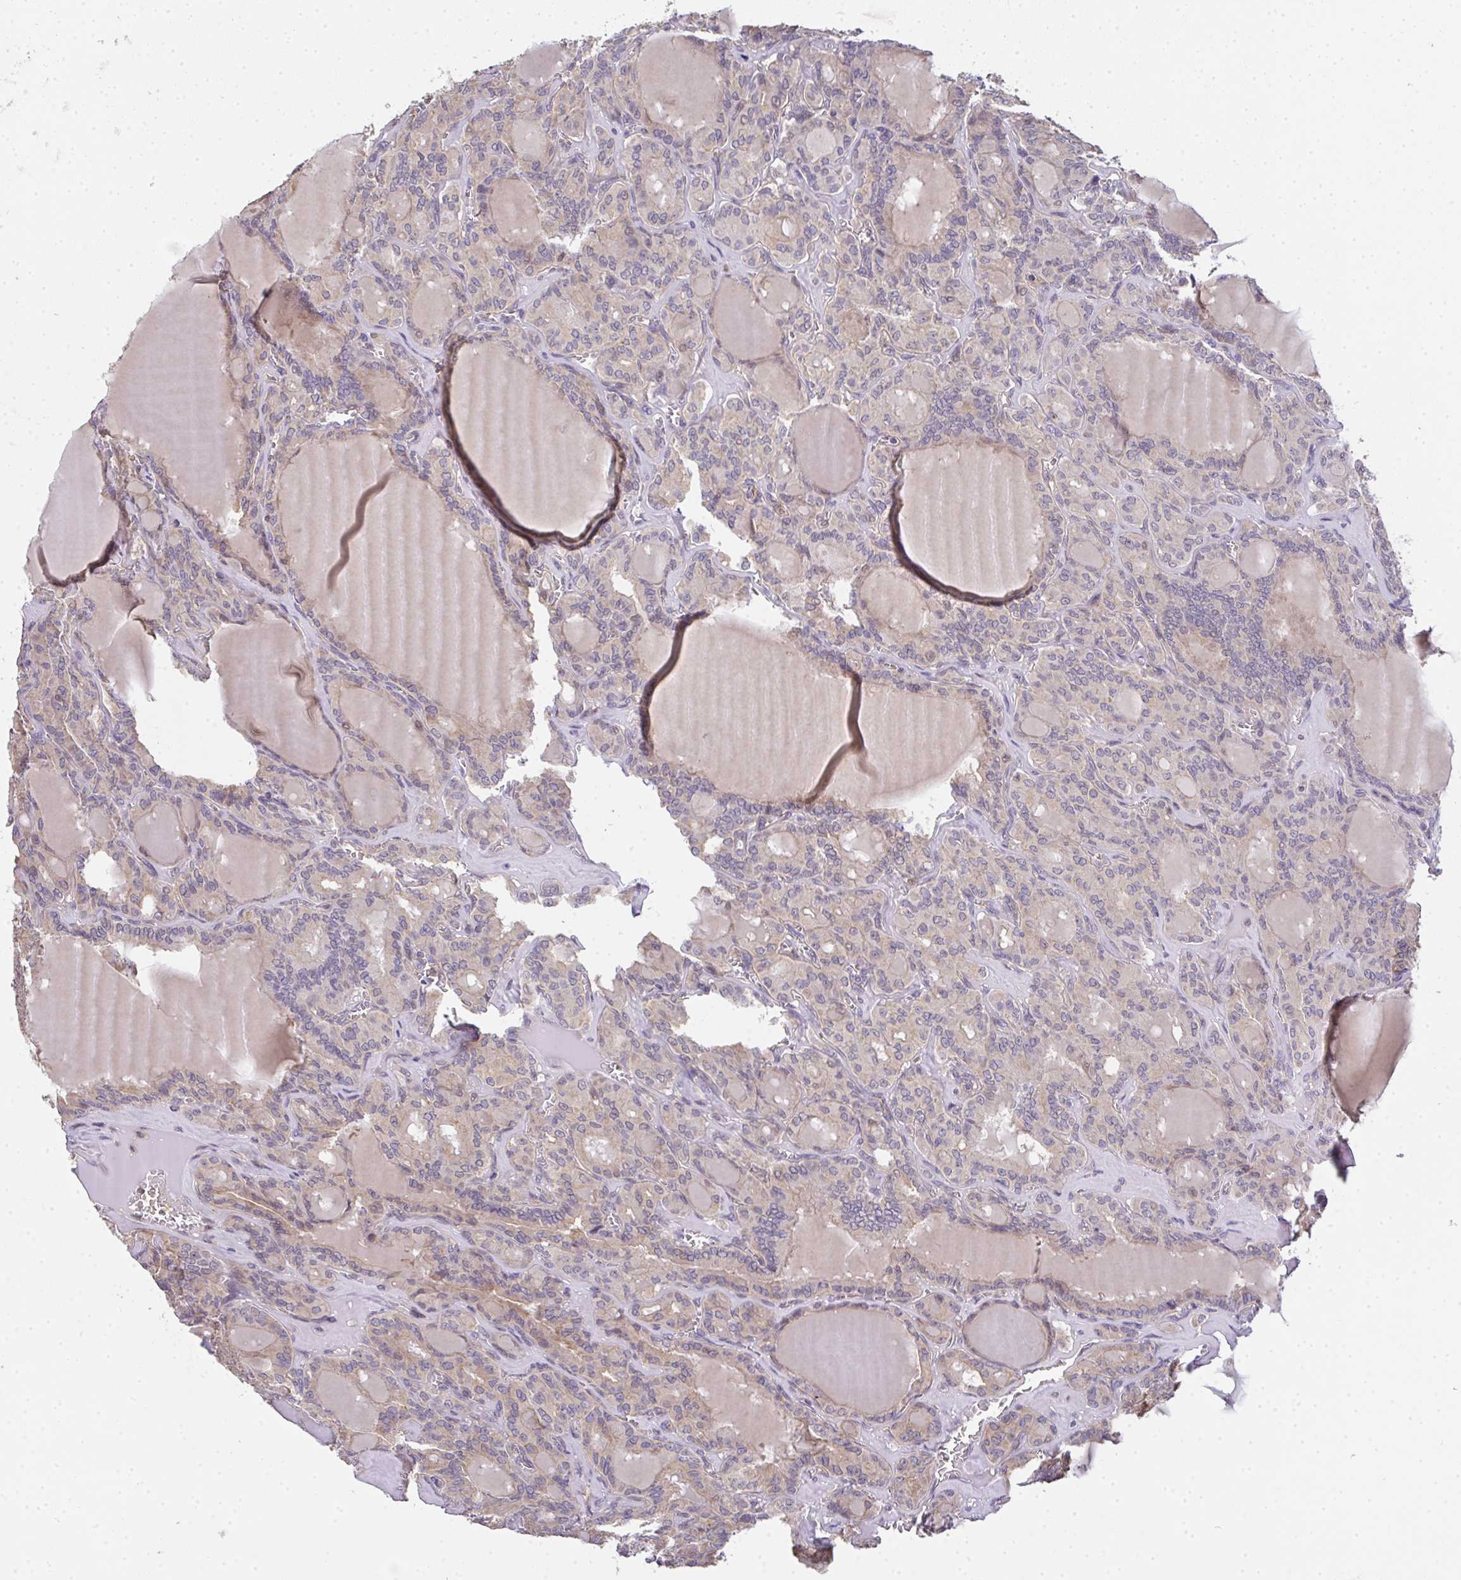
{"staining": {"intensity": "weak", "quantity": "<25%", "location": "cytoplasmic/membranous"}, "tissue": "thyroid cancer", "cell_type": "Tumor cells", "image_type": "cancer", "snomed": [{"axis": "morphology", "description": "Papillary adenocarcinoma, NOS"}, {"axis": "topography", "description": "Thyroid gland"}], "caption": "Tumor cells are negative for brown protein staining in thyroid cancer.", "gene": "EEF1AKMT1", "patient": {"sex": "male", "age": 87}}